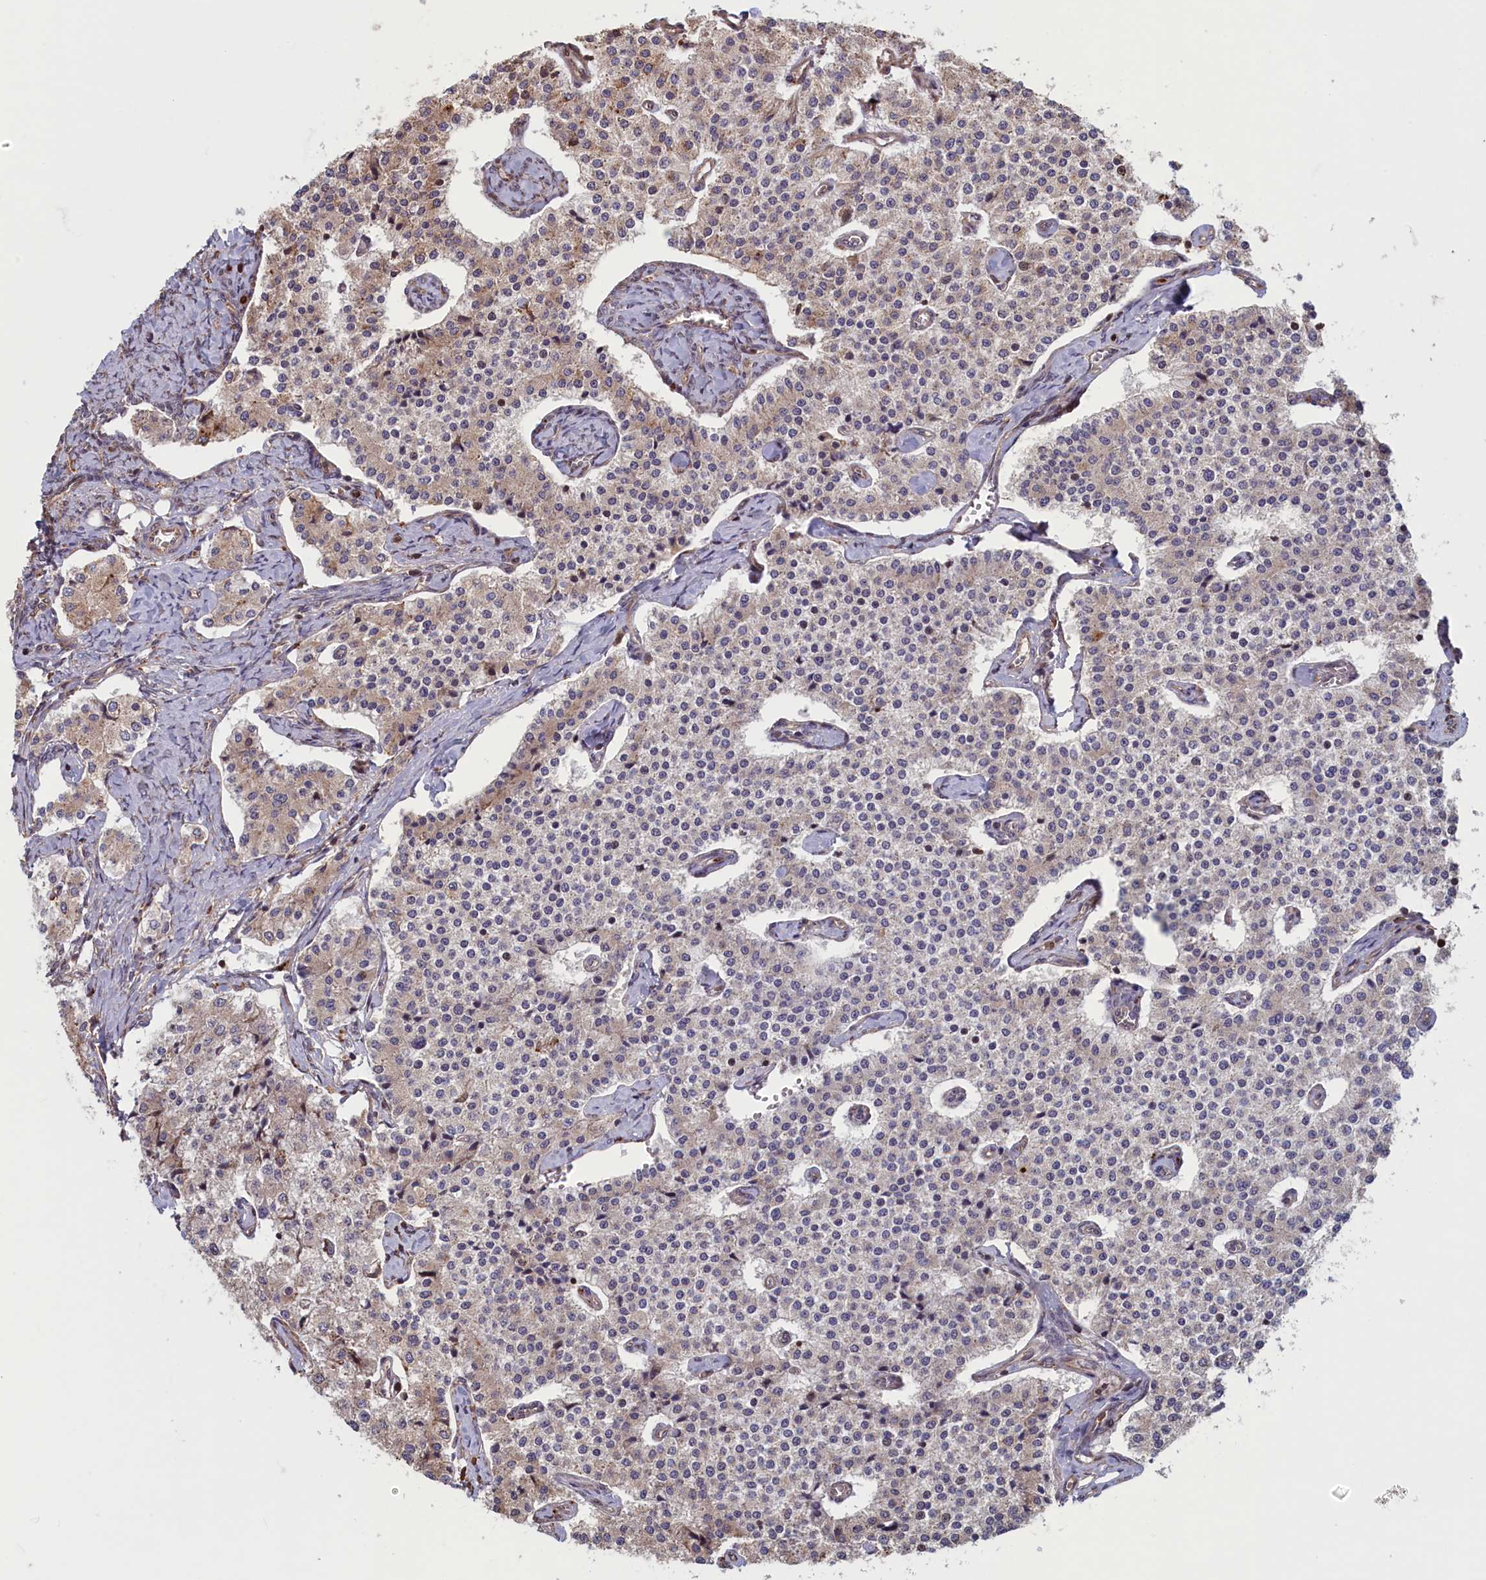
{"staining": {"intensity": "weak", "quantity": "<25%", "location": "cytoplasmic/membranous"}, "tissue": "carcinoid", "cell_type": "Tumor cells", "image_type": "cancer", "snomed": [{"axis": "morphology", "description": "Carcinoid, malignant, NOS"}, {"axis": "topography", "description": "Colon"}], "caption": "A histopathology image of human carcinoid is negative for staining in tumor cells.", "gene": "RILPL1", "patient": {"sex": "female", "age": 52}}